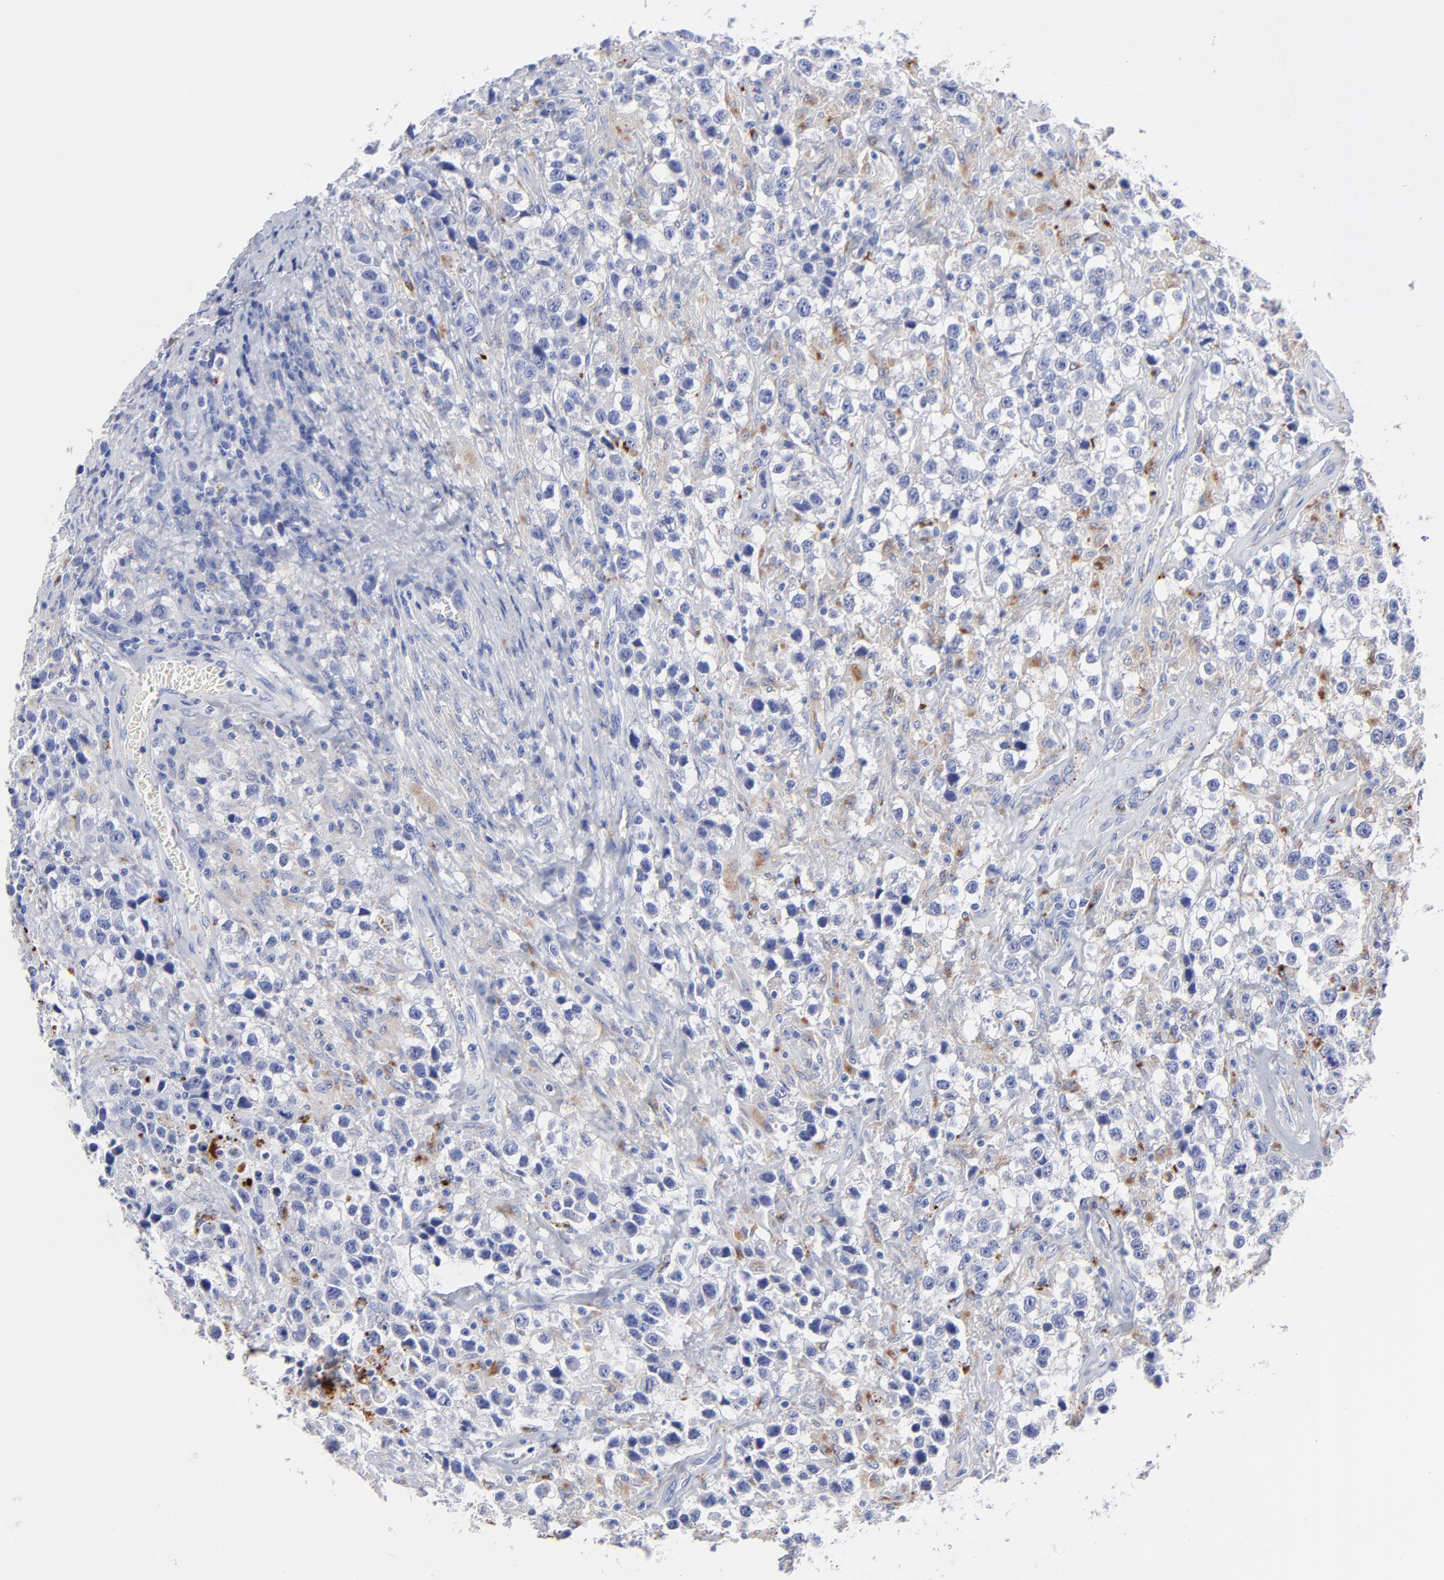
{"staining": {"intensity": "weak", "quantity": "<25%", "location": "cytoplasmic/membranous"}, "tissue": "testis cancer", "cell_type": "Tumor cells", "image_type": "cancer", "snomed": [{"axis": "morphology", "description": "Seminoma, NOS"}, {"axis": "topography", "description": "Testis"}], "caption": "IHC image of seminoma (testis) stained for a protein (brown), which displays no expression in tumor cells.", "gene": "CPVL", "patient": {"sex": "male", "age": 43}}